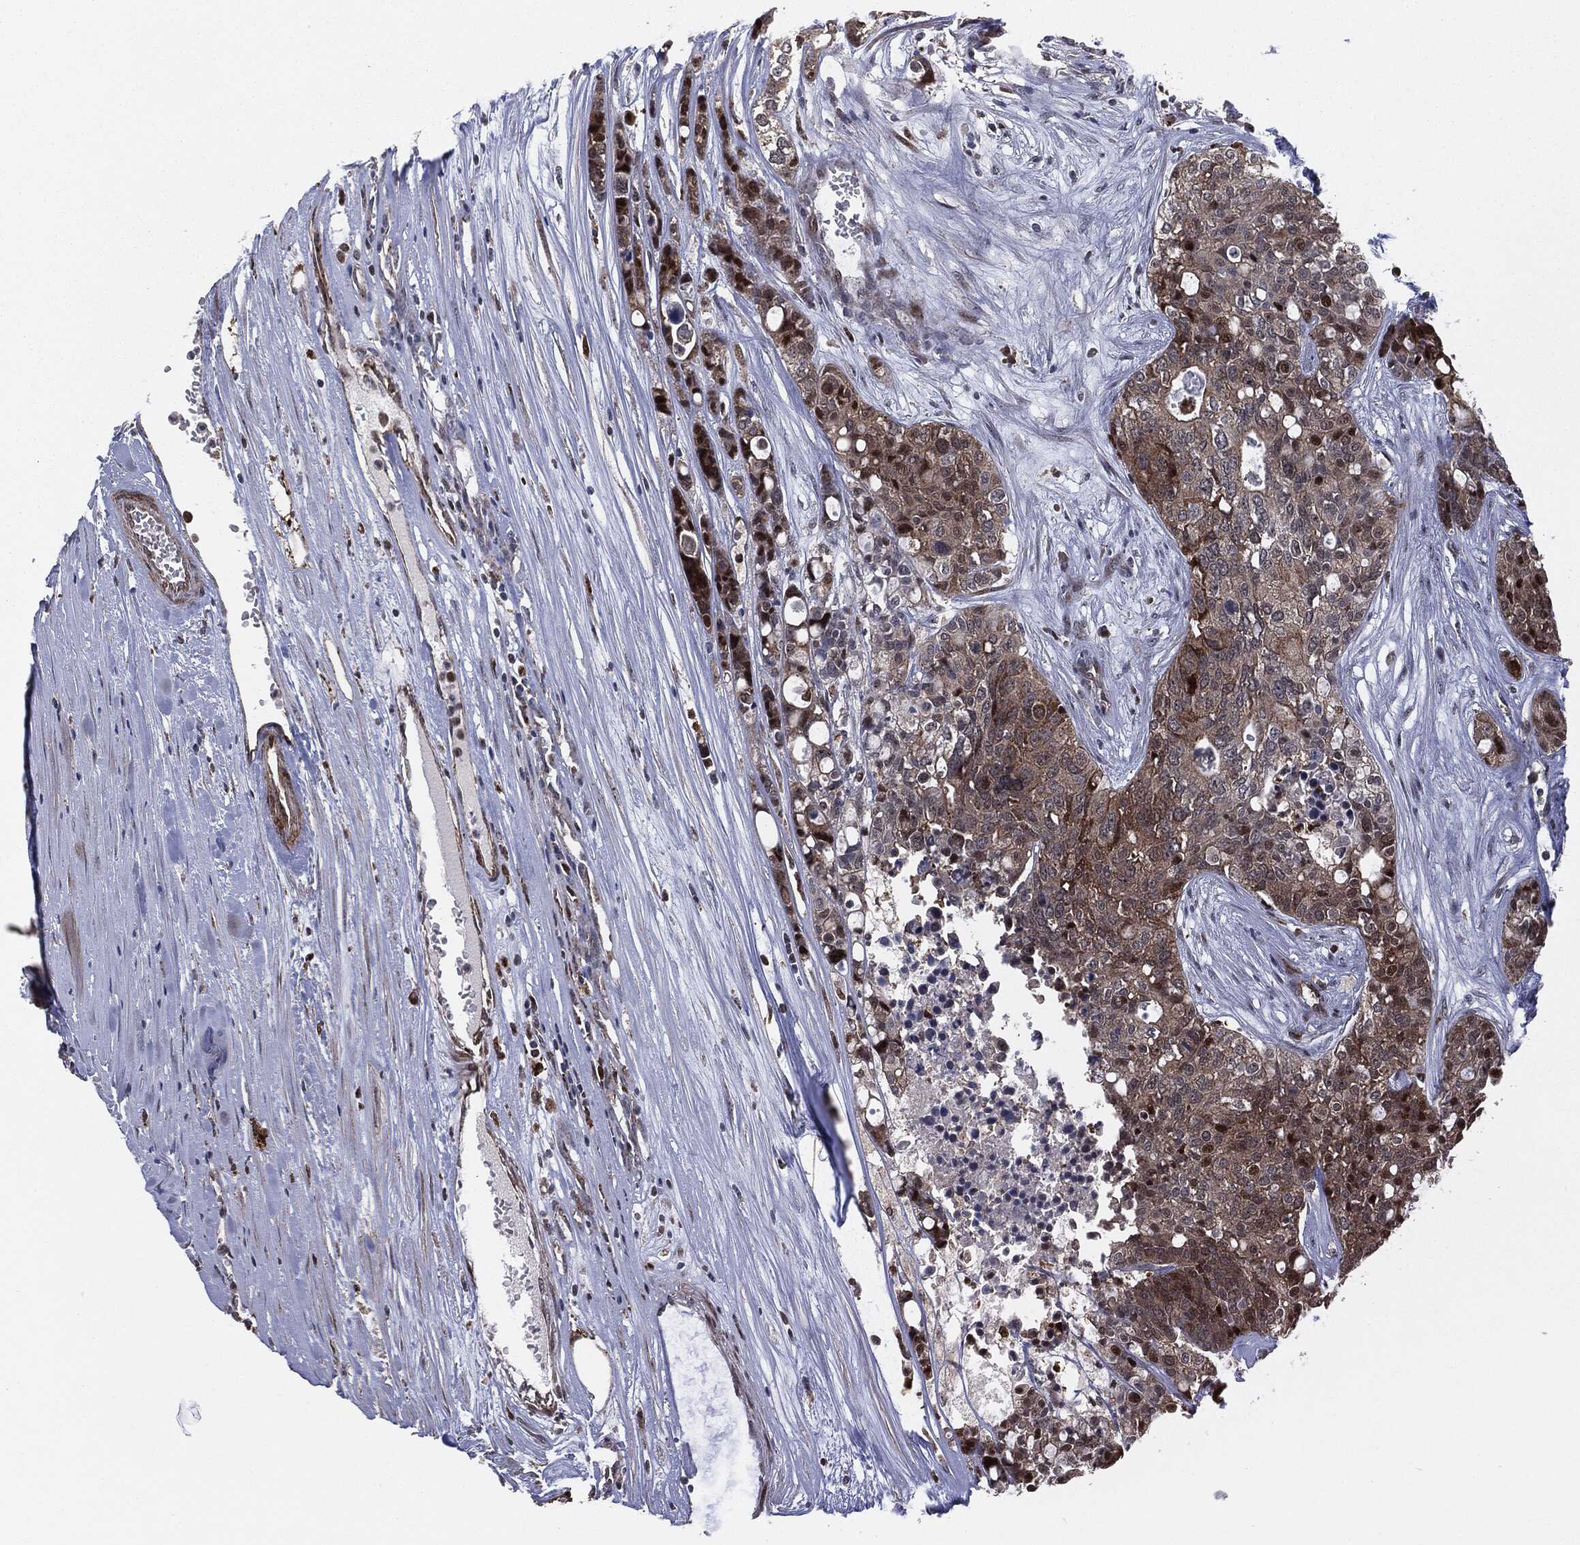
{"staining": {"intensity": "weak", "quantity": "<25%", "location": "cytoplasmic/membranous"}, "tissue": "carcinoid", "cell_type": "Tumor cells", "image_type": "cancer", "snomed": [{"axis": "morphology", "description": "Carcinoid, malignant, NOS"}, {"axis": "topography", "description": "Colon"}], "caption": "This is an immunohistochemistry histopathology image of malignant carcinoid. There is no positivity in tumor cells.", "gene": "PTEN", "patient": {"sex": "male", "age": 81}}